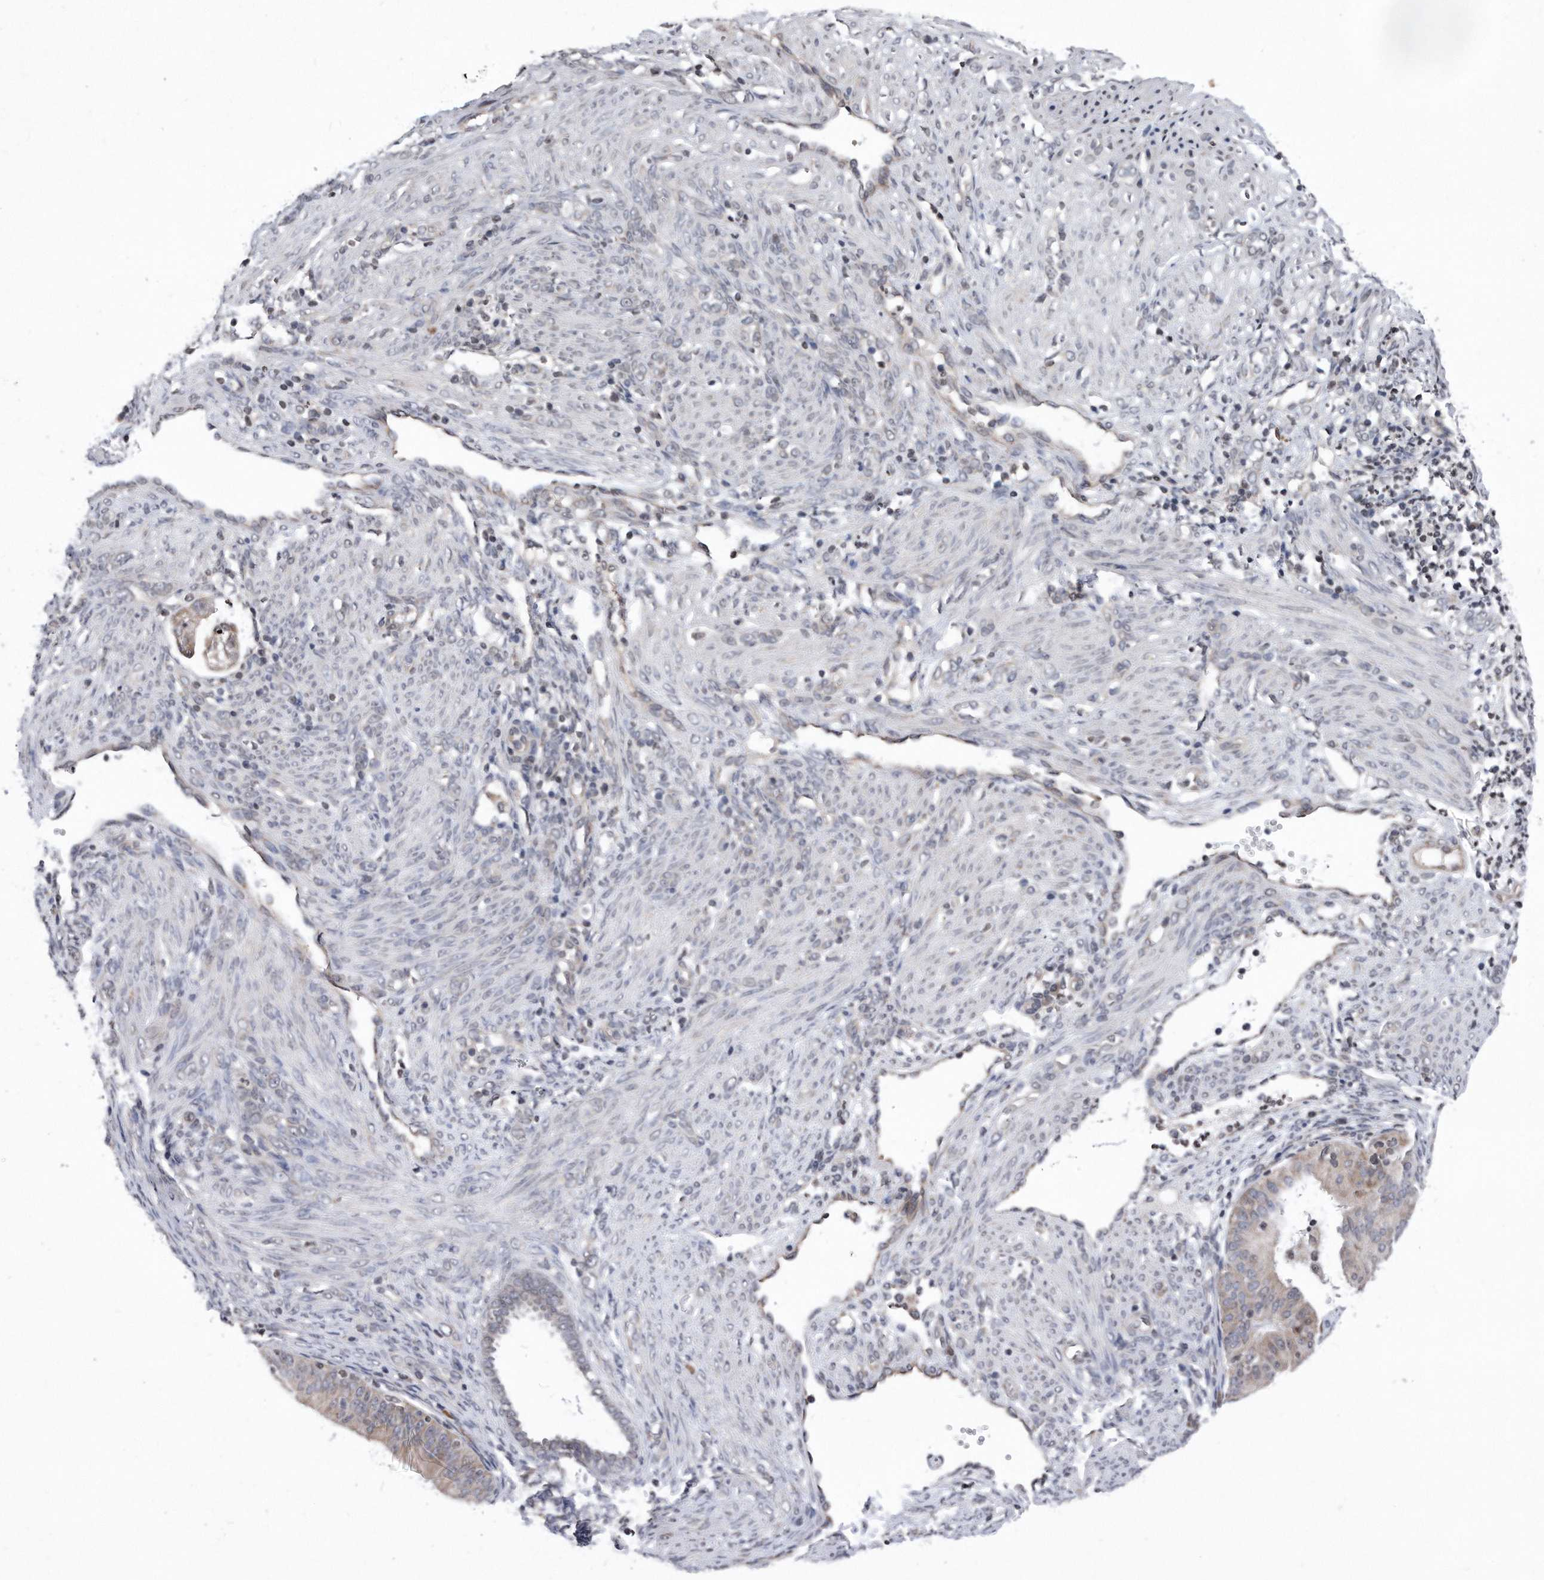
{"staining": {"intensity": "weak", "quantity": "<25%", "location": "cytoplasmic/membranous"}, "tissue": "endometrial cancer", "cell_type": "Tumor cells", "image_type": "cancer", "snomed": [{"axis": "morphology", "description": "Adenocarcinoma, NOS"}, {"axis": "topography", "description": "Endometrium"}], "caption": "IHC photomicrograph of human endometrial adenocarcinoma stained for a protein (brown), which exhibits no positivity in tumor cells.", "gene": "DAB1", "patient": {"sex": "female", "age": 51}}